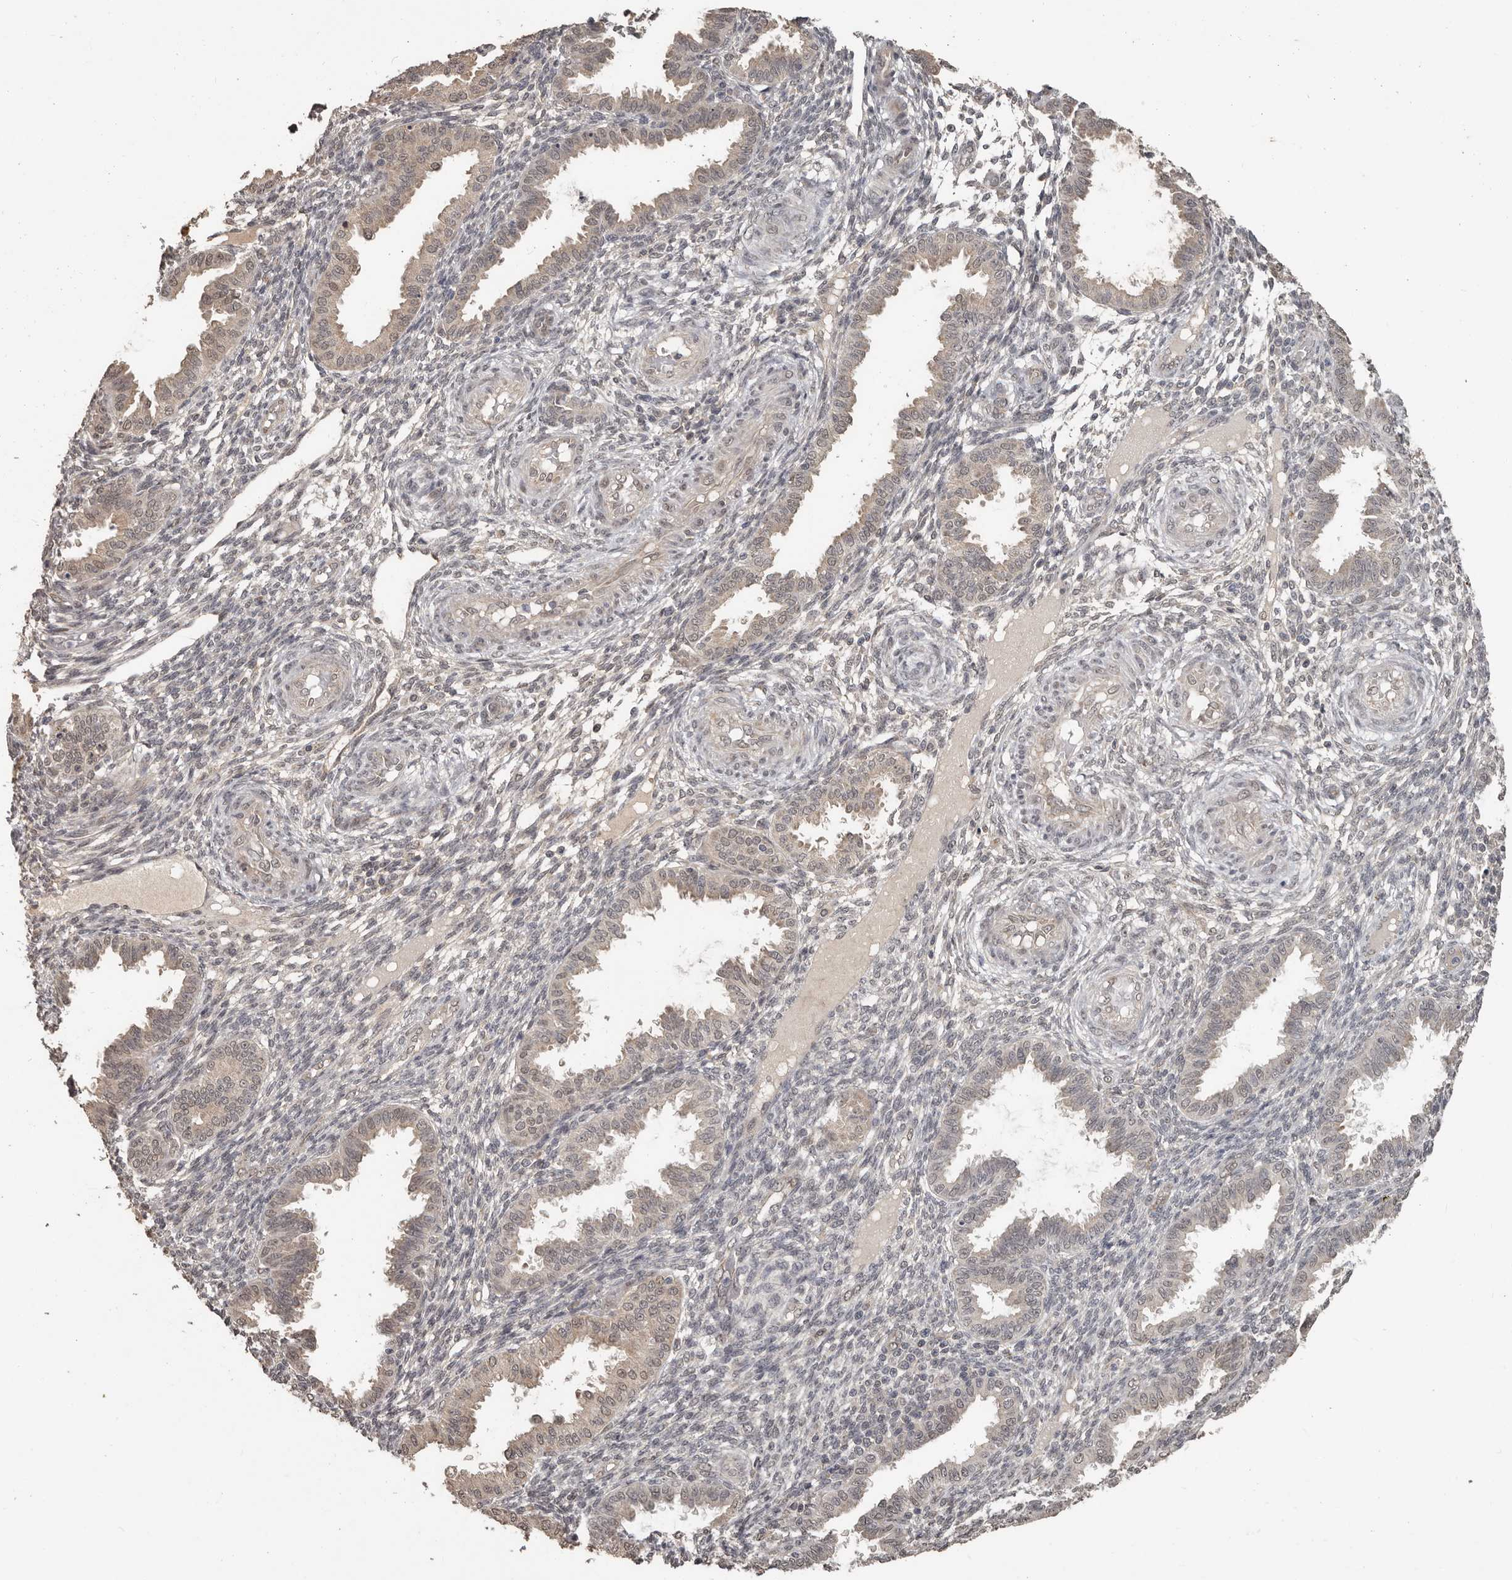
{"staining": {"intensity": "weak", "quantity": "25%-75%", "location": "nuclear"}, "tissue": "endometrium", "cell_type": "Cells in endometrial stroma", "image_type": "normal", "snomed": [{"axis": "morphology", "description": "Normal tissue, NOS"}, {"axis": "topography", "description": "Endometrium"}], "caption": "Immunohistochemical staining of benign human endometrium shows weak nuclear protein positivity in about 25%-75% of cells in endometrial stroma. (IHC, brightfield microscopy, high magnification).", "gene": "ZFP14", "patient": {"sex": "female", "age": 33}}